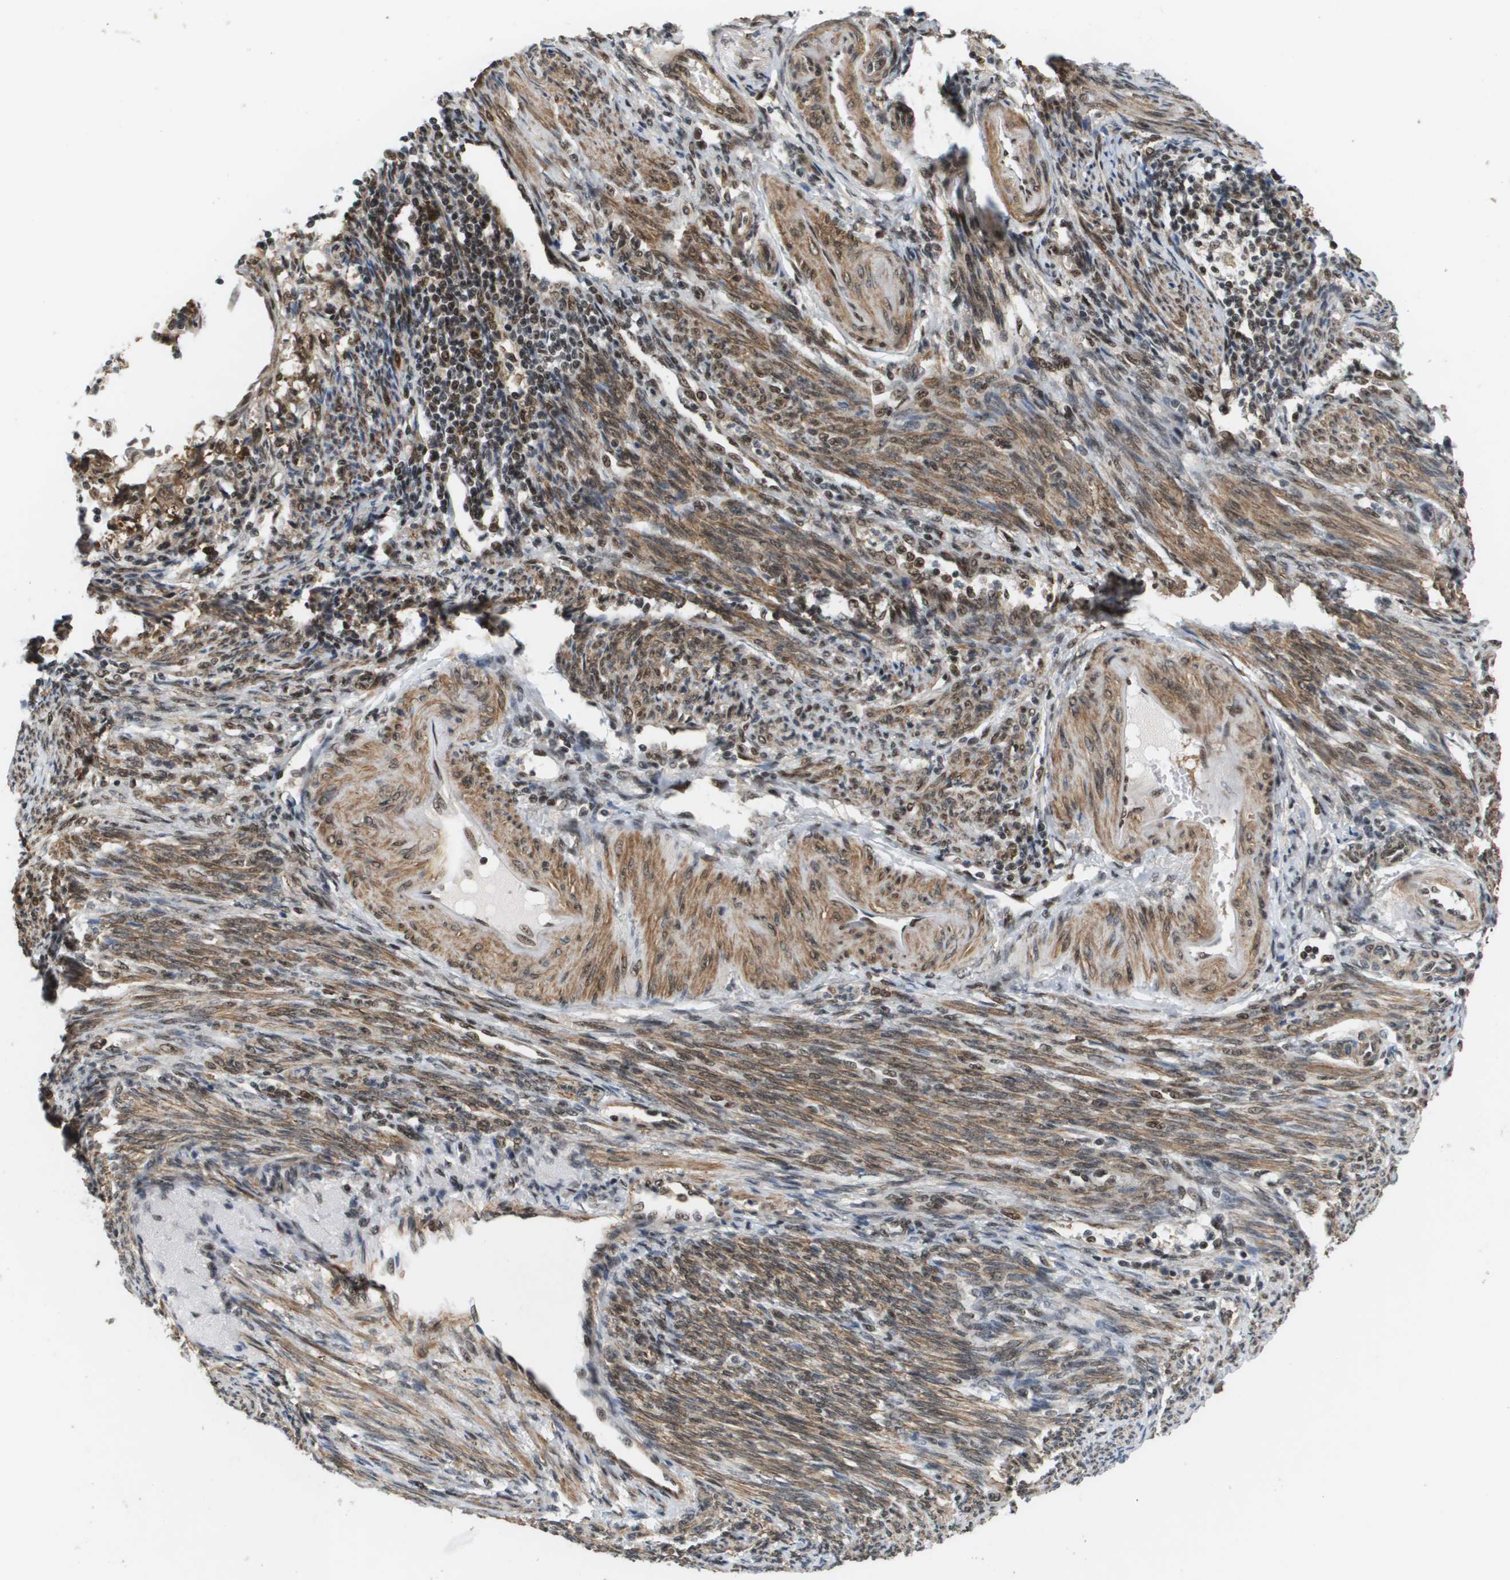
{"staining": {"intensity": "moderate", "quantity": ">75%", "location": "cytoplasmic/membranous,nuclear"}, "tissue": "endometrial cancer", "cell_type": "Tumor cells", "image_type": "cancer", "snomed": [{"axis": "morphology", "description": "Adenocarcinoma, NOS"}, {"axis": "topography", "description": "Endometrium"}], "caption": "Tumor cells show medium levels of moderate cytoplasmic/membranous and nuclear staining in about >75% of cells in human adenocarcinoma (endometrial).", "gene": "PRCC", "patient": {"sex": "female", "age": 58}}